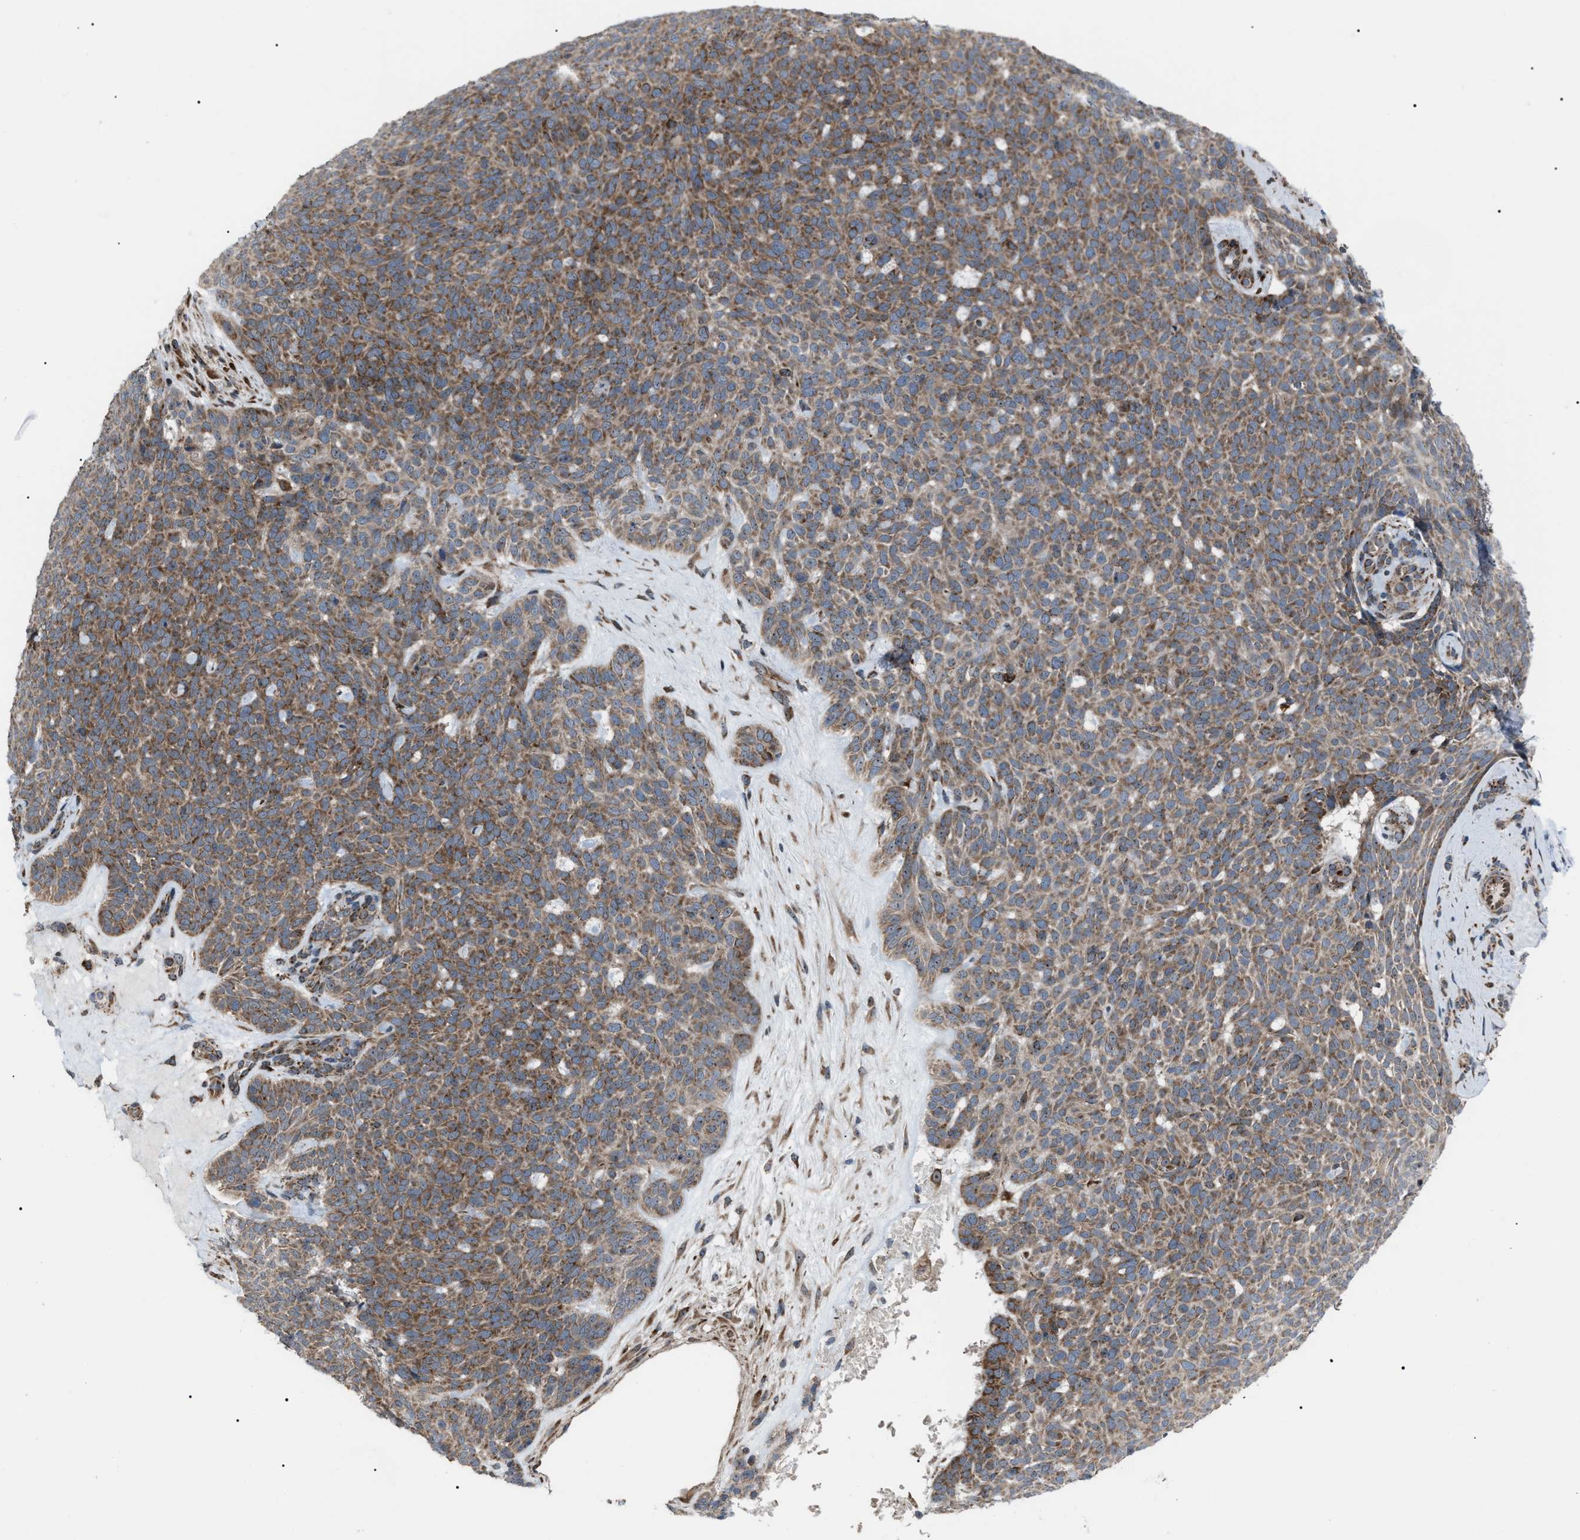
{"staining": {"intensity": "moderate", "quantity": ">75%", "location": "cytoplasmic/membranous"}, "tissue": "skin cancer", "cell_type": "Tumor cells", "image_type": "cancer", "snomed": [{"axis": "morphology", "description": "Basal cell carcinoma"}, {"axis": "topography", "description": "Skin"}], "caption": "Brown immunohistochemical staining in skin cancer (basal cell carcinoma) displays moderate cytoplasmic/membranous expression in about >75% of tumor cells.", "gene": "AGO2", "patient": {"sex": "male", "age": 61}}